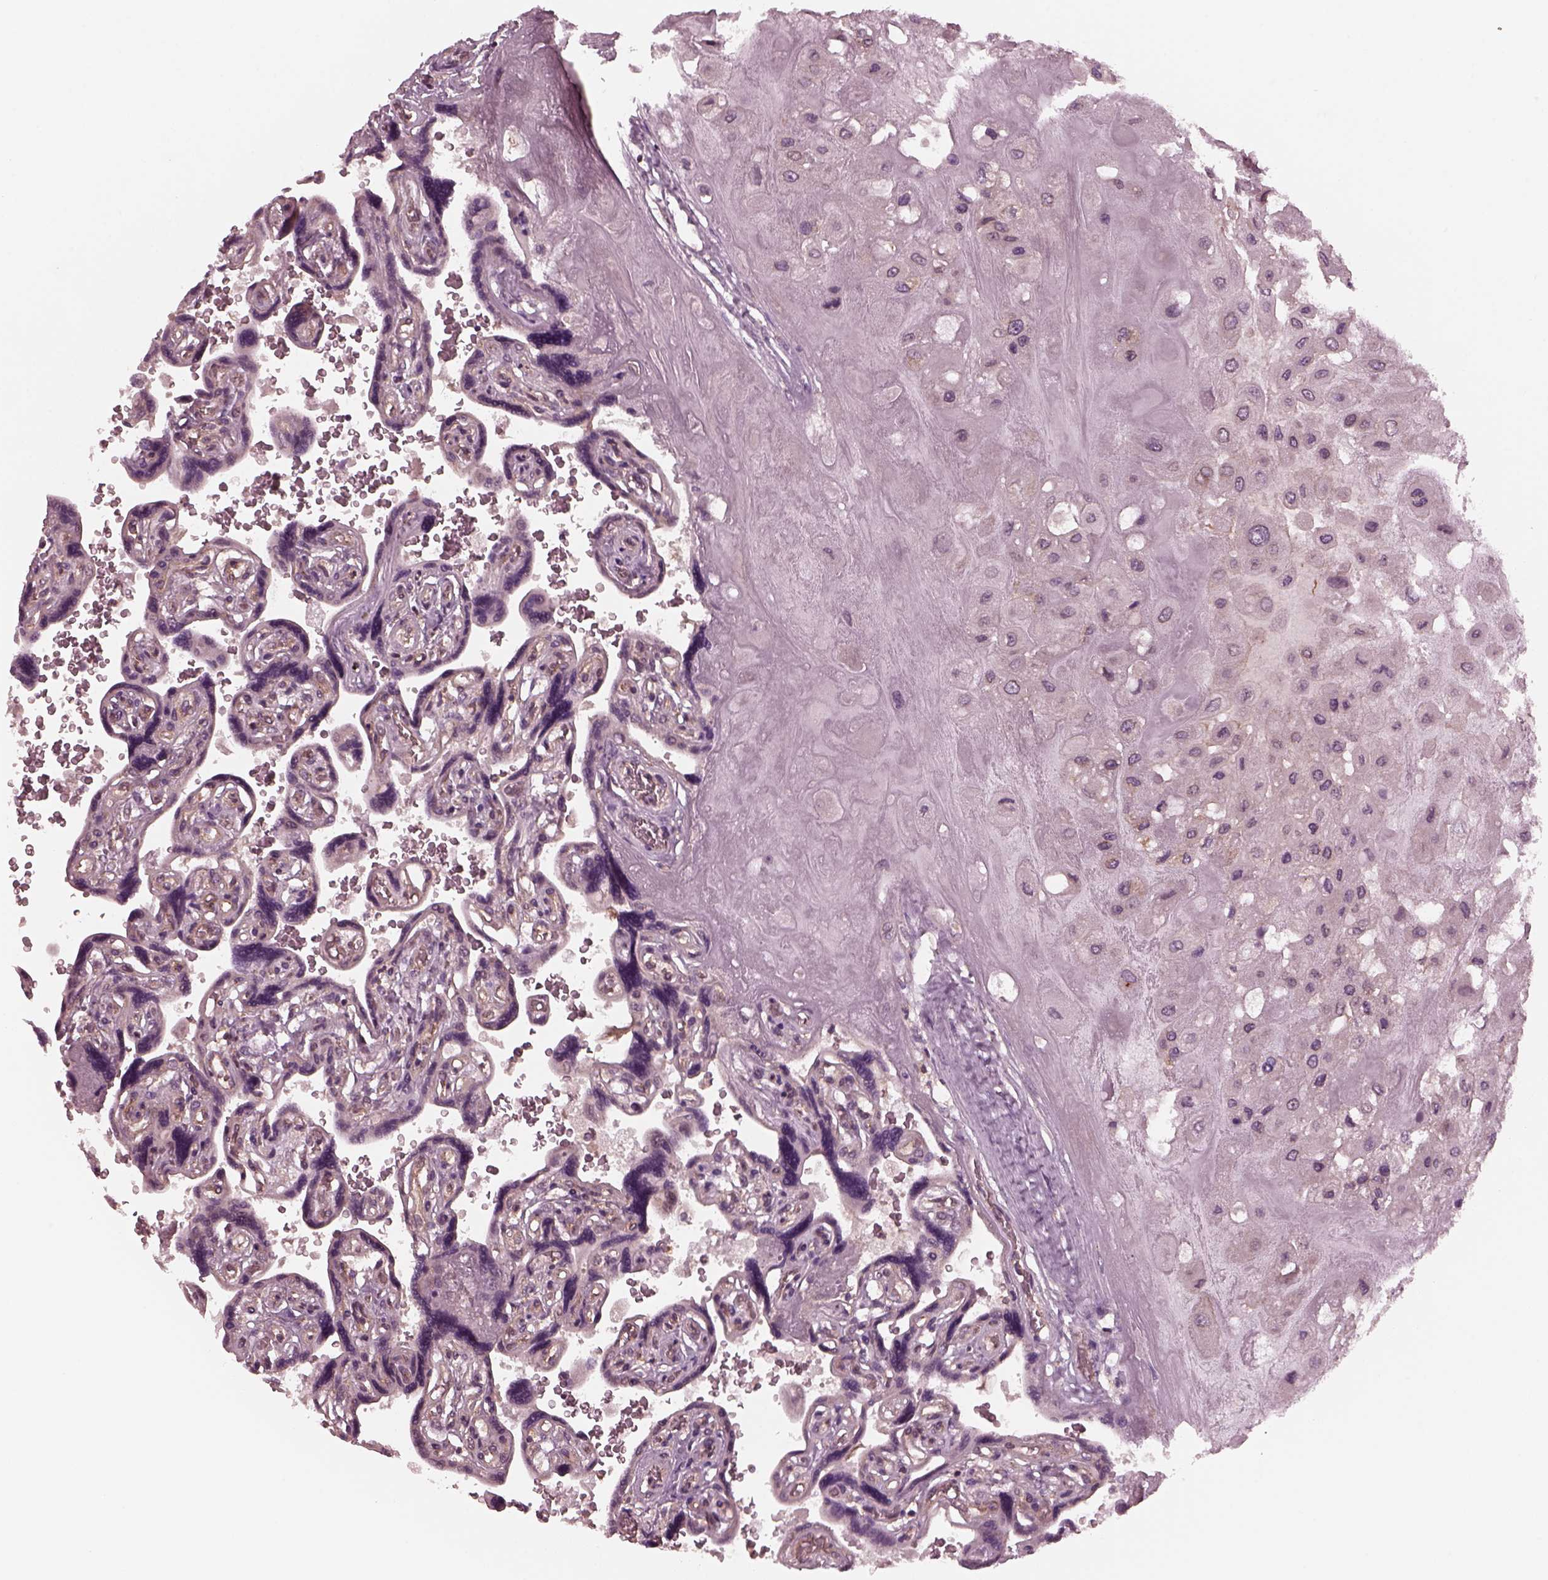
{"staining": {"intensity": "weak", "quantity": ">75%", "location": "cytoplasmic/membranous"}, "tissue": "placenta", "cell_type": "Decidual cells", "image_type": "normal", "snomed": [{"axis": "morphology", "description": "Normal tissue, NOS"}, {"axis": "topography", "description": "Placenta"}], "caption": "Human placenta stained for a protein (brown) reveals weak cytoplasmic/membranous positive expression in approximately >75% of decidual cells.", "gene": "TUBG1", "patient": {"sex": "female", "age": 32}}